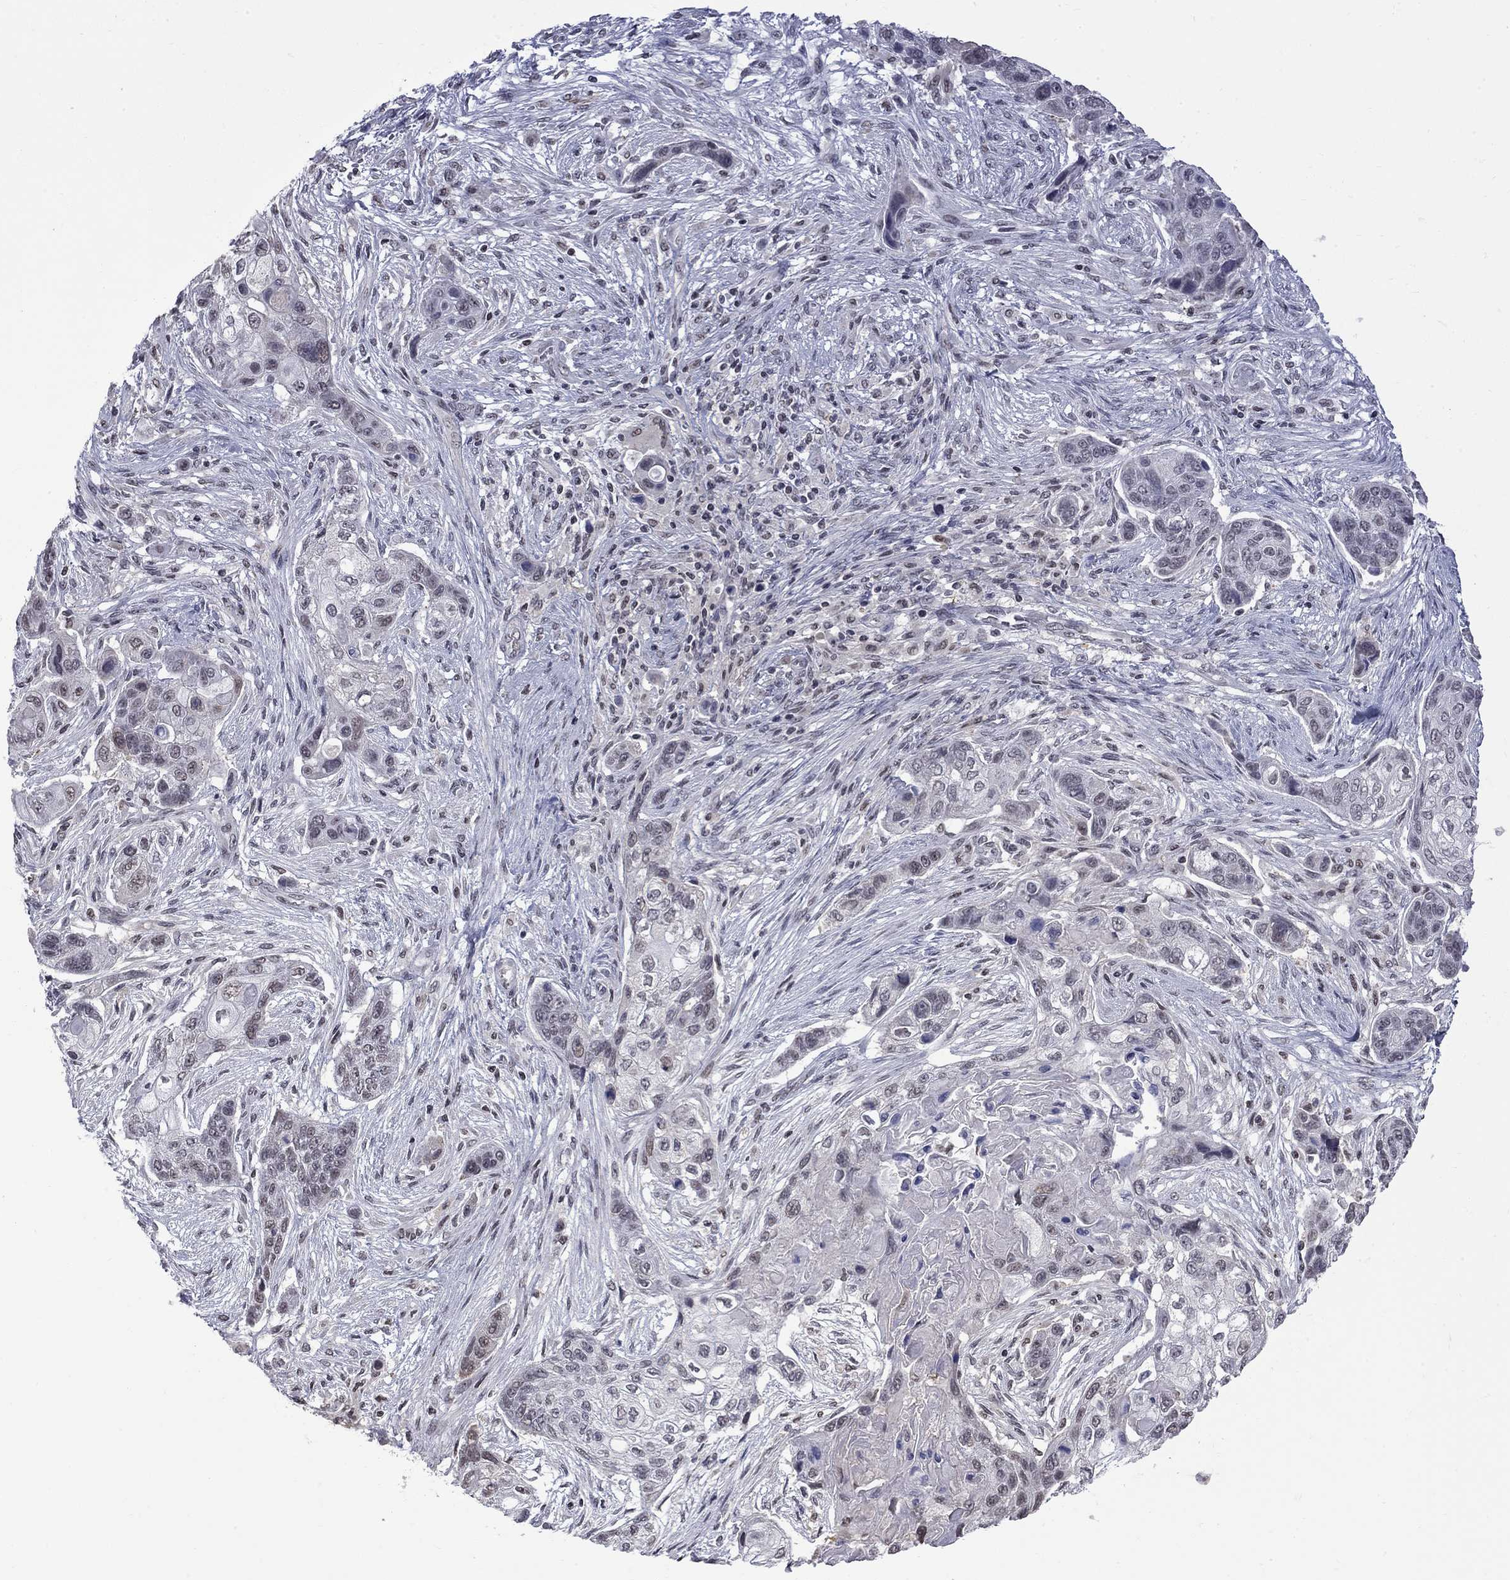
{"staining": {"intensity": "negative", "quantity": "none", "location": "none"}, "tissue": "lung cancer", "cell_type": "Tumor cells", "image_type": "cancer", "snomed": [{"axis": "morphology", "description": "Squamous cell carcinoma, NOS"}, {"axis": "topography", "description": "Lung"}], "caption": "A high-resolution micrograph shows IHC staining of squamous cell carcinoma (lung), which shows no significant positivity in tumor cells. (Immunohistochemistry, brightfield microscopy, high magnification).", "gene": "RFWD3", "patient": {"sex": "male", "age": 69}}